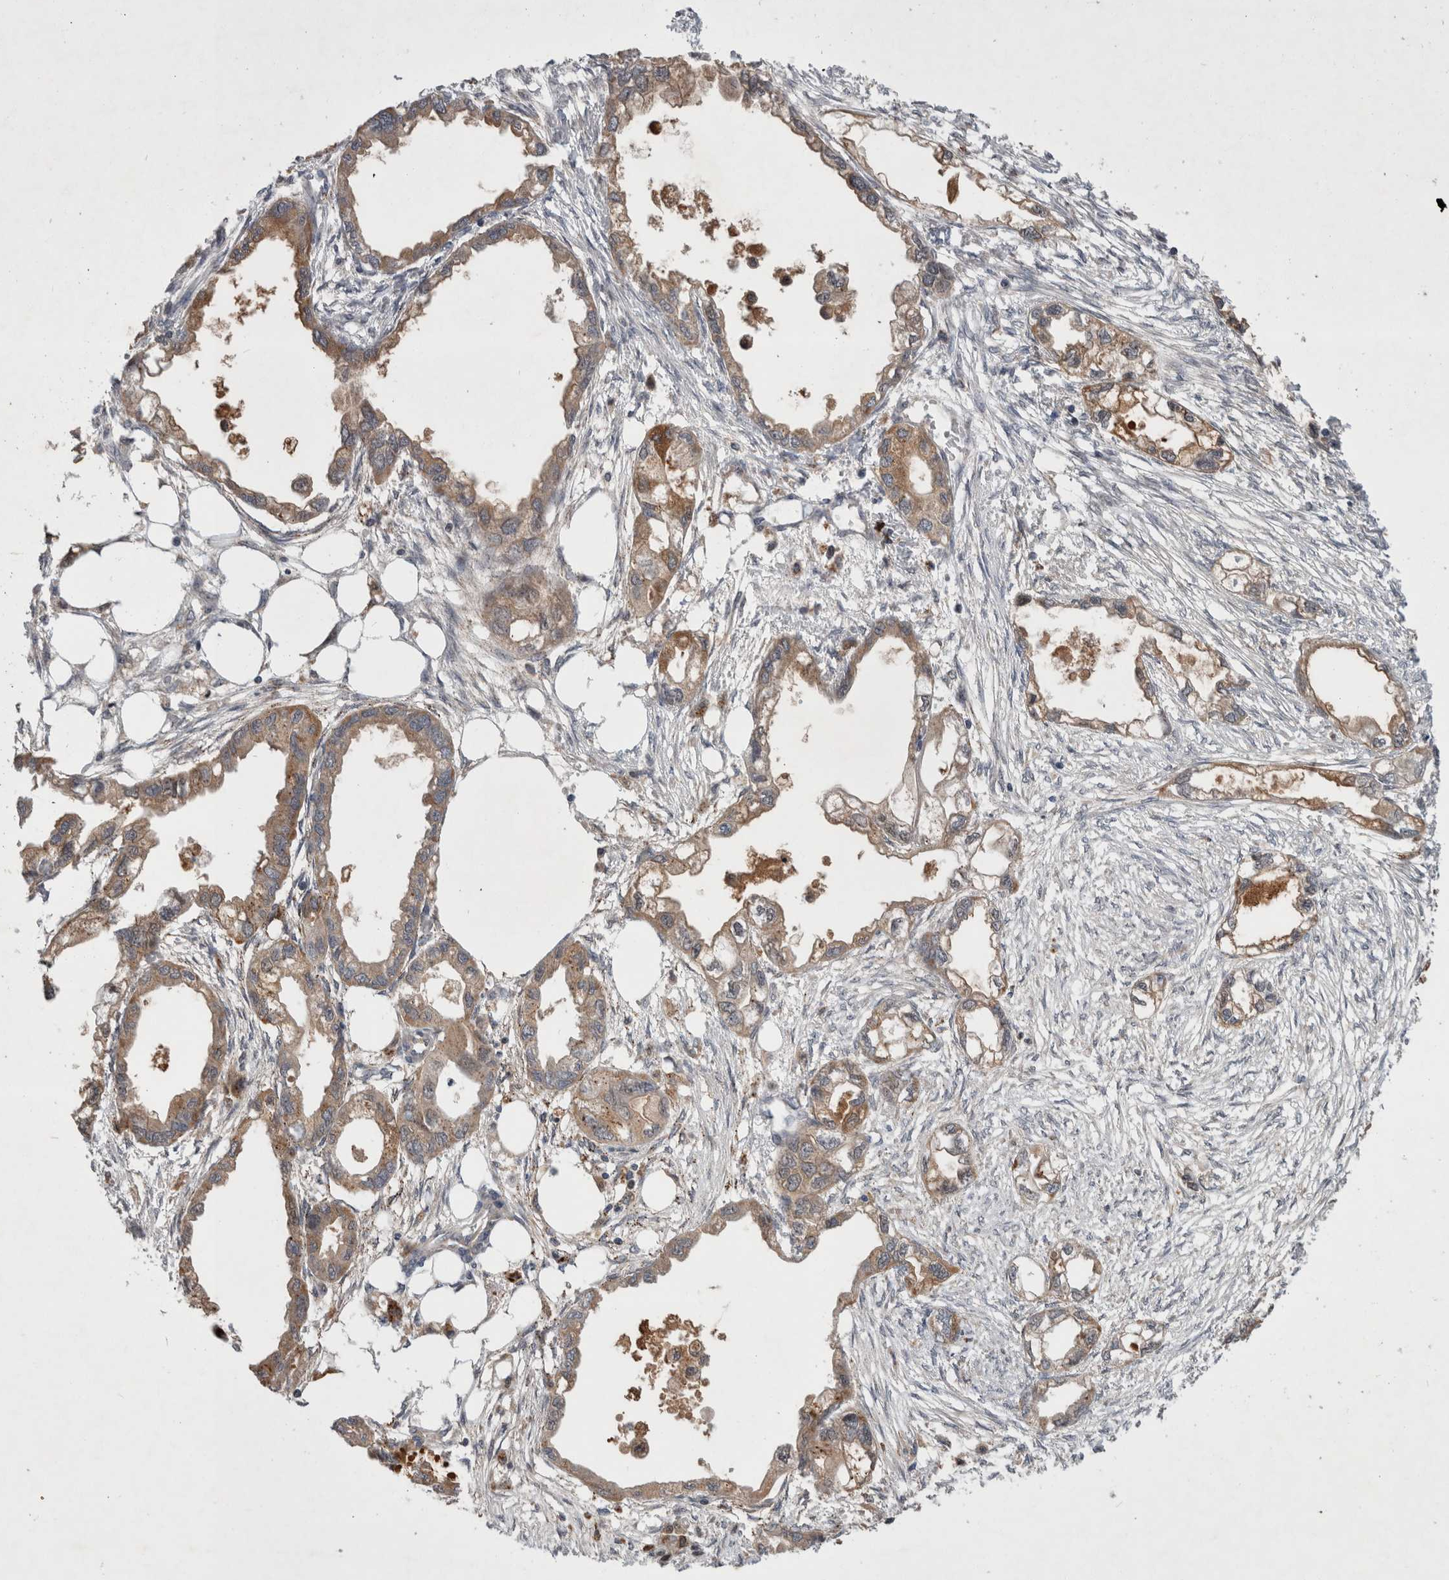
{"staining": {"intensity": "moderate", "quantity": "25%-75%", "location": "cytoplasmic/membranous"}, "tissue": "endometrial cancer", "cell_type": "Tumor cells", "image_type": "cancer", "snomed": [{"axis": "morphology", "description": "Adenocarcinoma, NOS"}, {"axis": "morphology", "description": "Adenocarcinoma, metastatic, NOS"}, {"axis": "topography", "description": "Adipose tissue"}, {"axis": "topography", "description": "Endometrium"}], "caption": "High-magnification brightfield microscopy of endometrial adenocarcinoma stained with DAB (brown) and counterstained with hematoxylin (blue). tumor cells exhibit moderate cytoplasmic/membranous staining is present in approximately25%-75% of cells. The staining was performed using DAB (3,3'-diaminobenzidine), with brown indicating positive protein expression. Nuclei are stained blue with hematoxylin.", "gene": "MRPL37", "patient": {"sex": "female", "age": 67}}